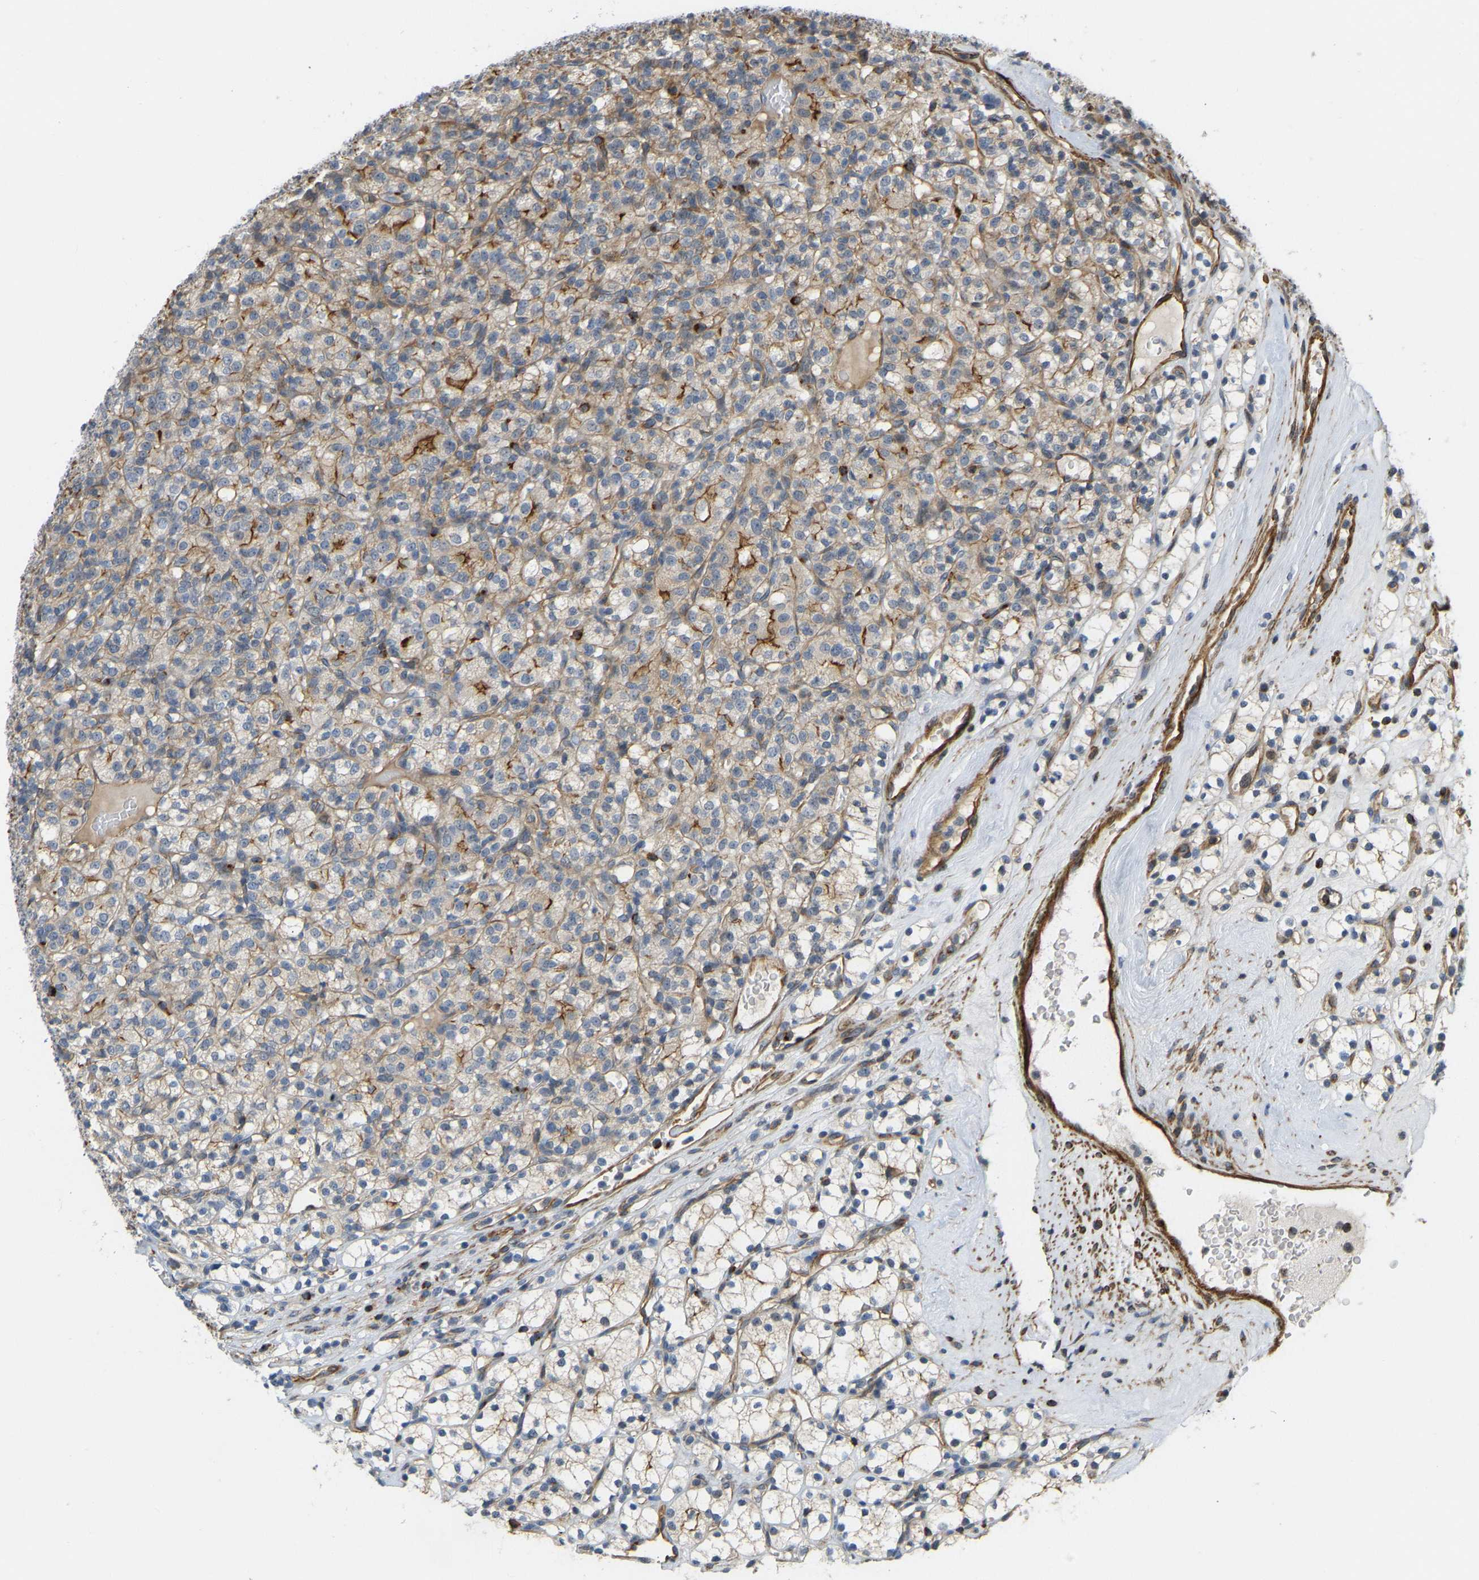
{"staining": {"intensity": "moderate", "quantity": ">75%", "location": "cytoplasmic/membranous"}, "tissue": "renal cancer", "cell_type": "Tumor cells", "image_type": "cancer", "snomed": [{"axis": "morphology", "description": "Adenocarcinoma, NOS"}, {"axis": "topography", "description": "Kidney"}], "caption": "Immunohistochemistry staining of renal cancer (adenocarcinoma), which demonstrates medium levels of moderate cytoplasmic/membranous expression in approximately >75% of tumor cells indicating moderate cytoplasmic/membranous protein expression. The staining was performed using DAB (brown) for protein detection and nuclei were counterstained in hematoxylin (blue).", "gene": "KIAA1671", "patient": {"sex": "male", "age": 77}}